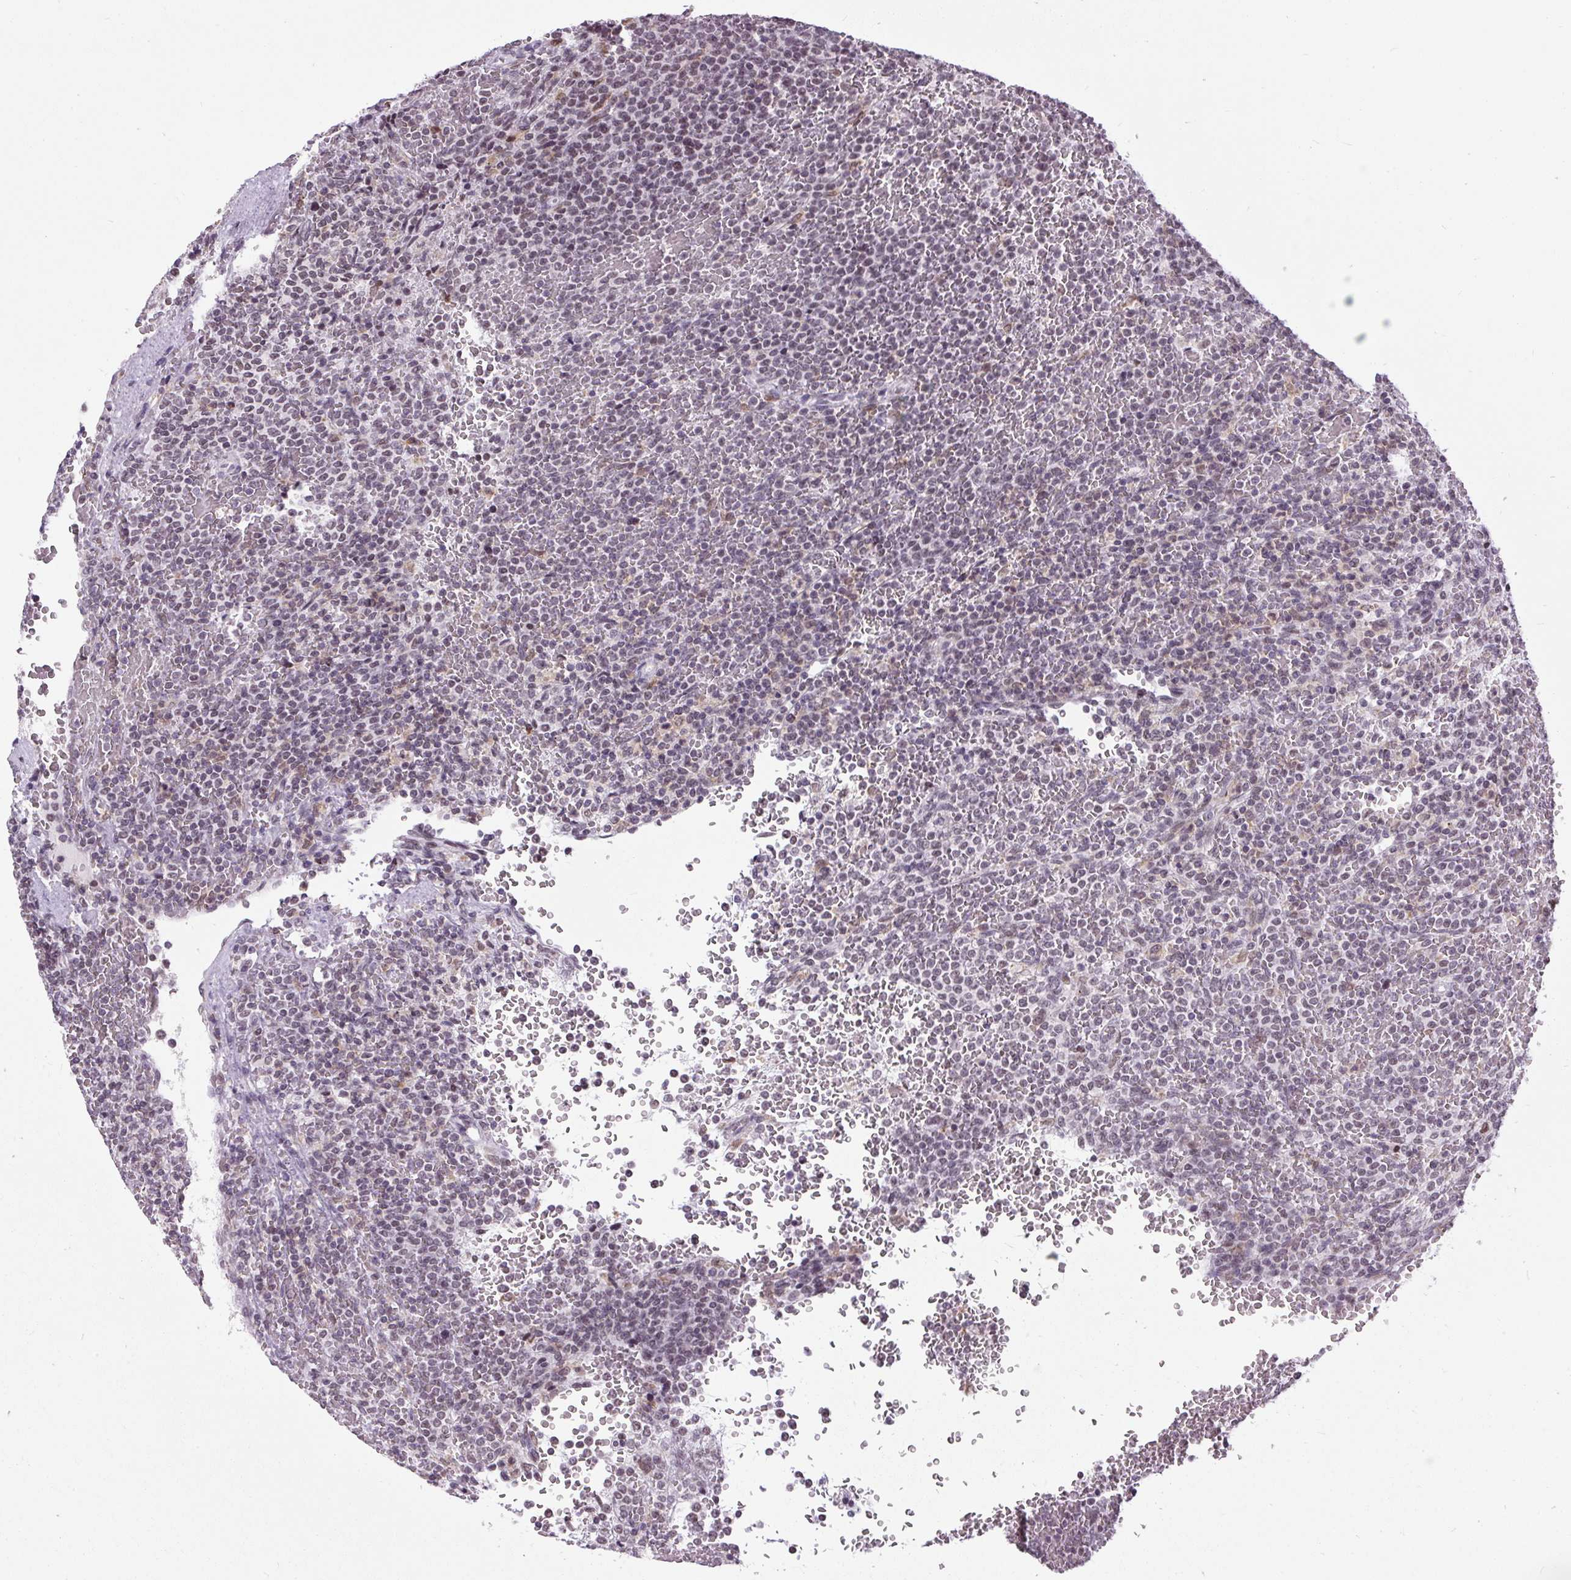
{"staining": {"intensity": "negative", "quantity": "none", "location": "none"}, "tissue": "lymphoma", "cell_type": "Tumor cells", "image_type": "cancer", "snomed": [{"axis": "morphology", "description": "Malignant lymphoma, non-Hodgkin's type, Low grade"}, {"axis": "topography", "description": "Spleen"}], "caption": "High magnification brightfield microscopy of lymphoma stained with DAB (brown) and counterstained with hematoxylin (blue): tumor cells show no significant expression. The staining was performed using DAB to visualize the protein expression in brown, while the nuclei were stained in blue with hematoxylin (Magnification: 20x).", "gene": "ZNF672", "patient": {"sex": "male", "age": 60}}